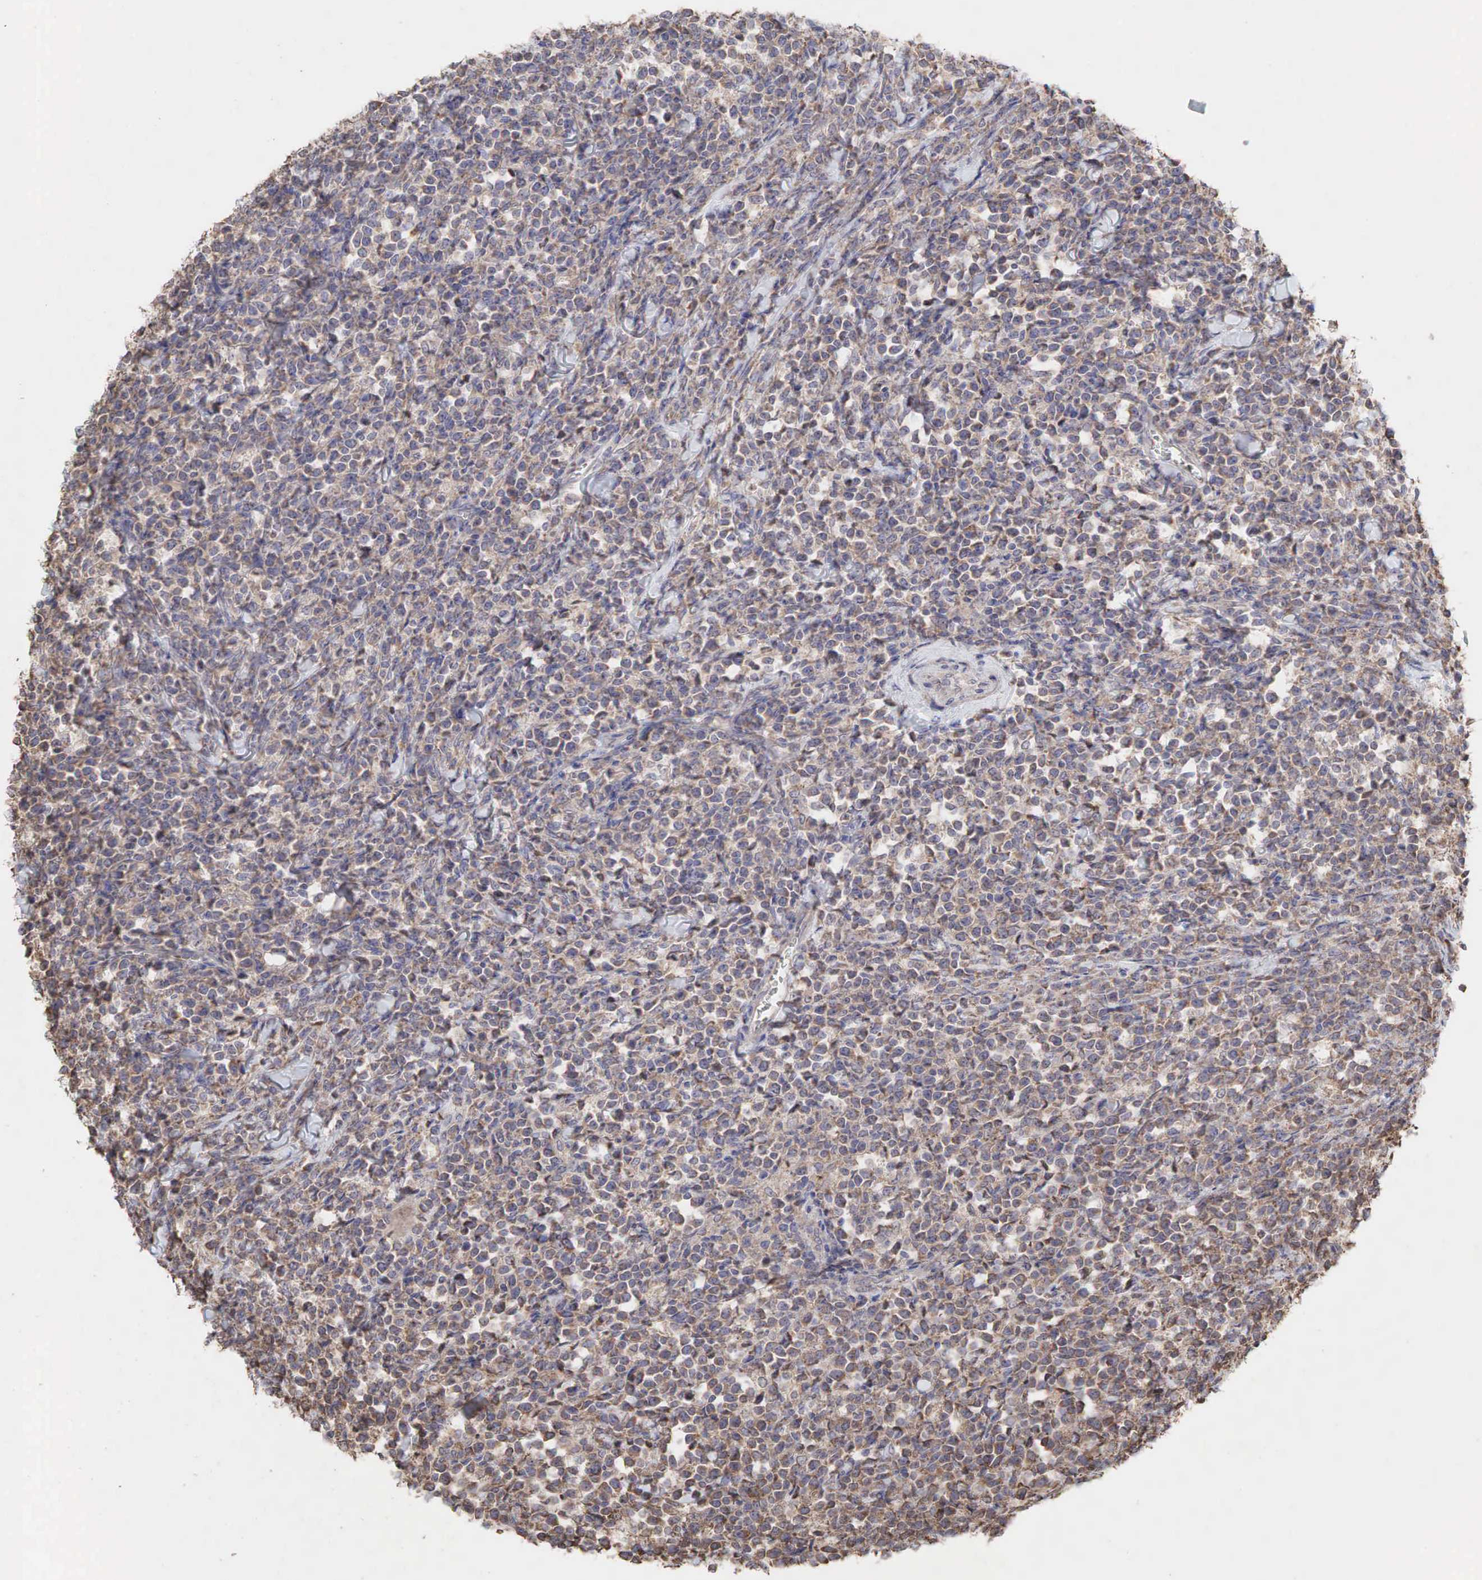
{"staining": {"intensity": "weak", "quantity": ">75%", "location": "cytoplasmic/membranous"}, "tissue": "lymphoma", "cell_type": "Tumor cells", "image_type": "cancer", "snomed": [{"axis": "morphology", "description": "Malignant lymphoma, non-Hodgkin's type, High grade"}, {"axis": "topography", "description": "Small intestine"}, {"axis": "topography", "description": "Colon"}], "caption": "There is low levels of weak cytoplasmic/membranous staining in tumor cells of lymphoma, as demonstrated by immunohistochemical staining (brown color).", "gene": "PABPC5", "patient": {"sex": "male", "age": 8}}